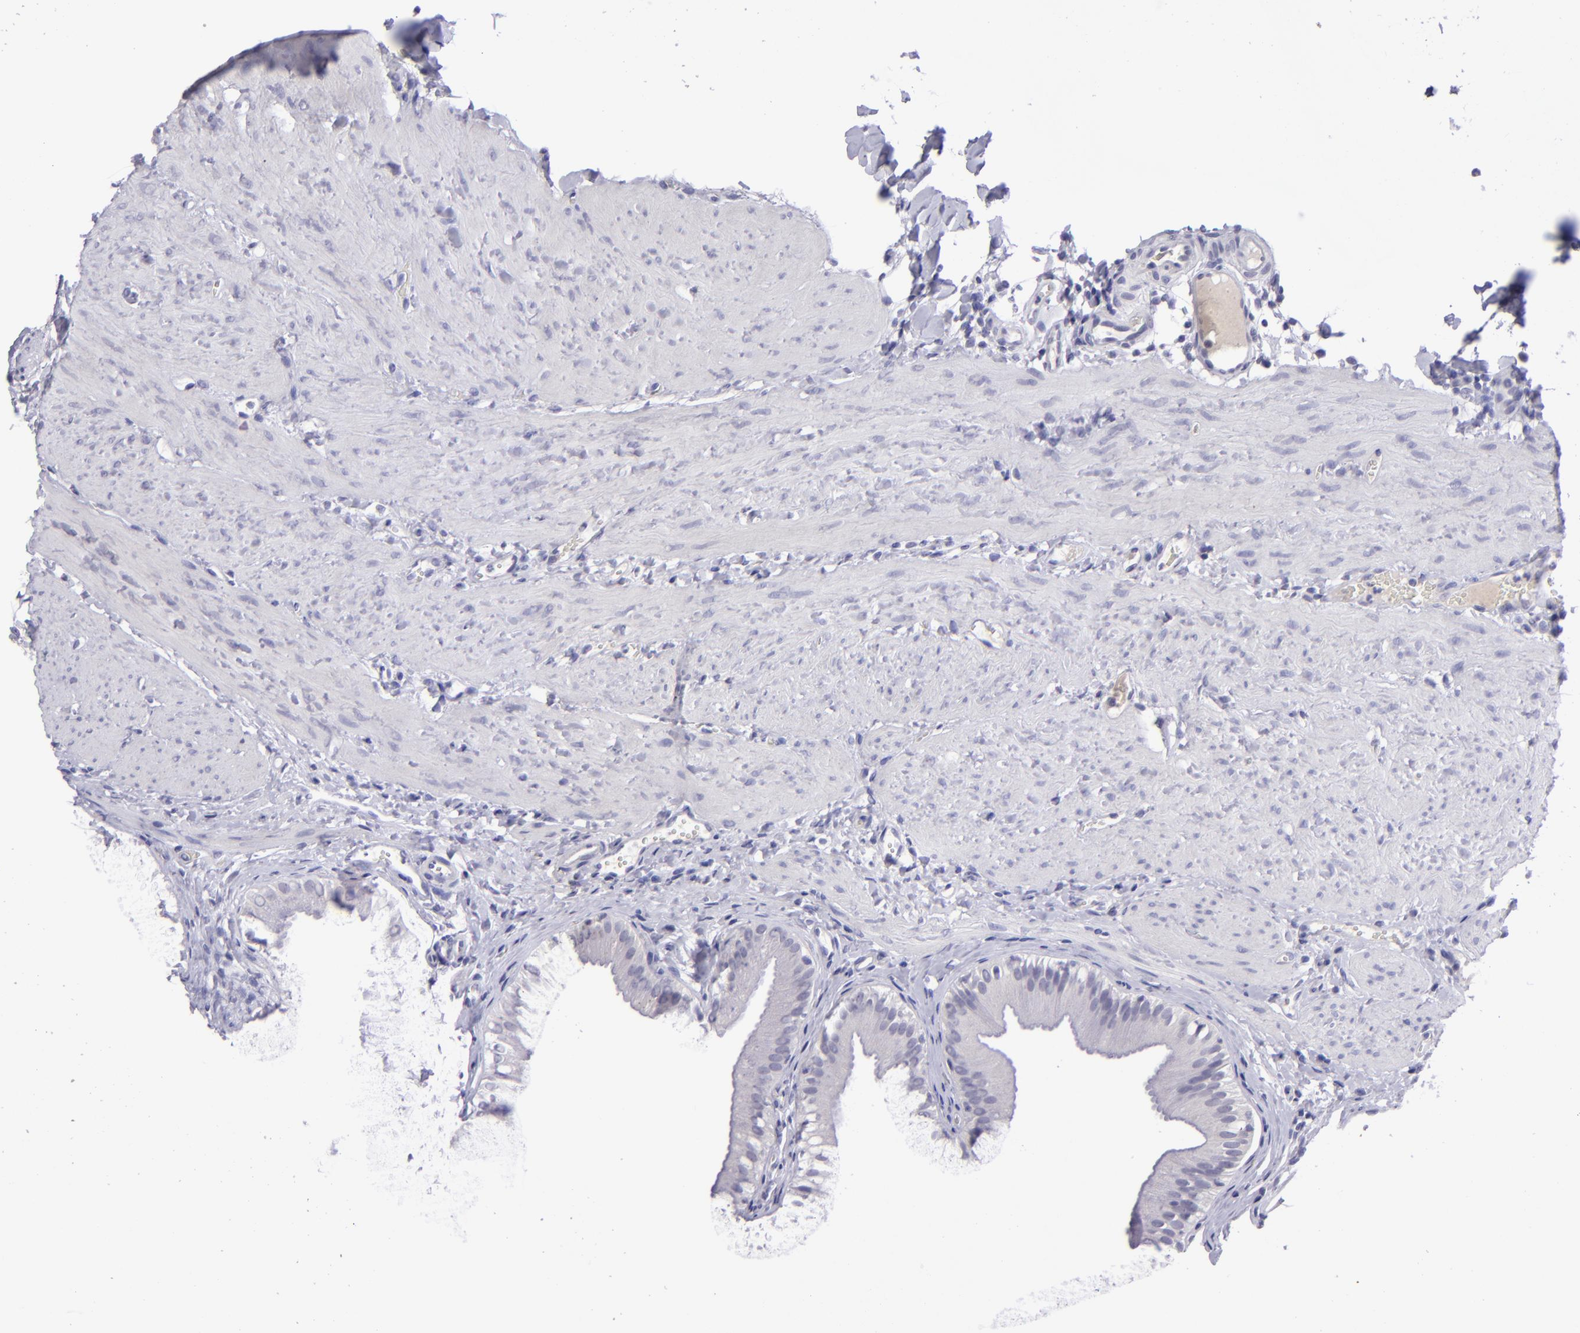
{"staining": {"intensity": "negative", "quantity": "none", "location": "none"}, "tissue": "gallbladder", "cell_type": "Glandular cells", "image_type": "normal", "snomed": [{"axis": "morphology", "description": "Normal tissue, NOS"}, {"axis": "topography", "description": "Gallbladder"}], "caption": "Glandular cells are negative for protein expression in benign human gallbladder. The staining is performed using DAB brown chromogen with nuclei counter-stained in using hematoxylin.", "gene": "POU2F2", "patient": {"sex": "female", "age": 24}}